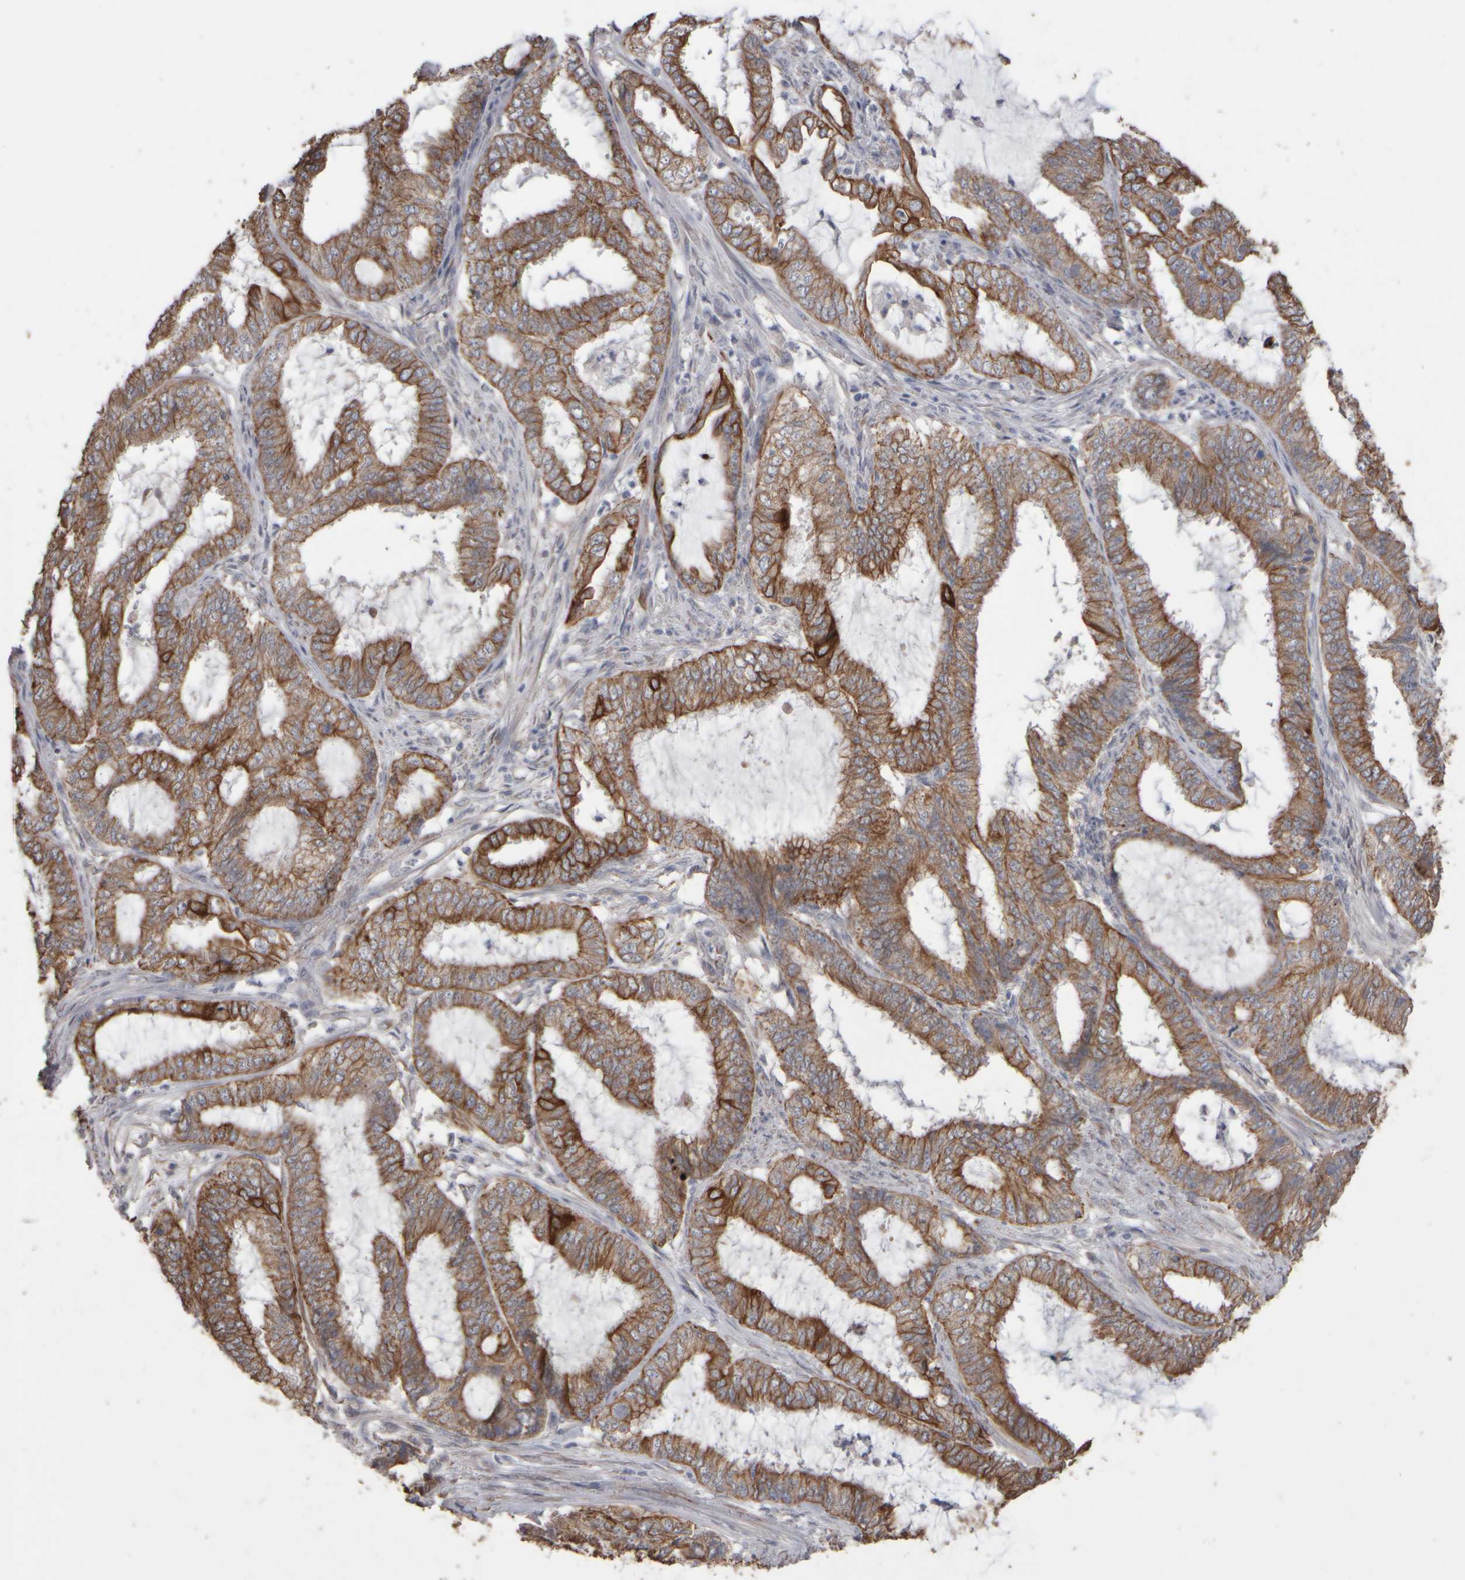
{"staining": {"intensity": "moderate", "quantity": ">75%", "location": "cytoplasmic/membranous"}, "tissue": "endometrial cancer", "cell_type": "Tumor cells", "image_type": "cancer", "snomed": [{"axis": "morphology", "description": "Adenocarcinoma, NOS"}, {"axis": "topography", "description": "Endometrium"}], "caption": "Immunohistochemical staining of human endometrial cancer reveals medium levels of moderate cytoplasmic/membranous protein expression in approximately >75% of tumor cells.", "gene": "EPHX2", "patient": {"sex": "female", "age": 51}}